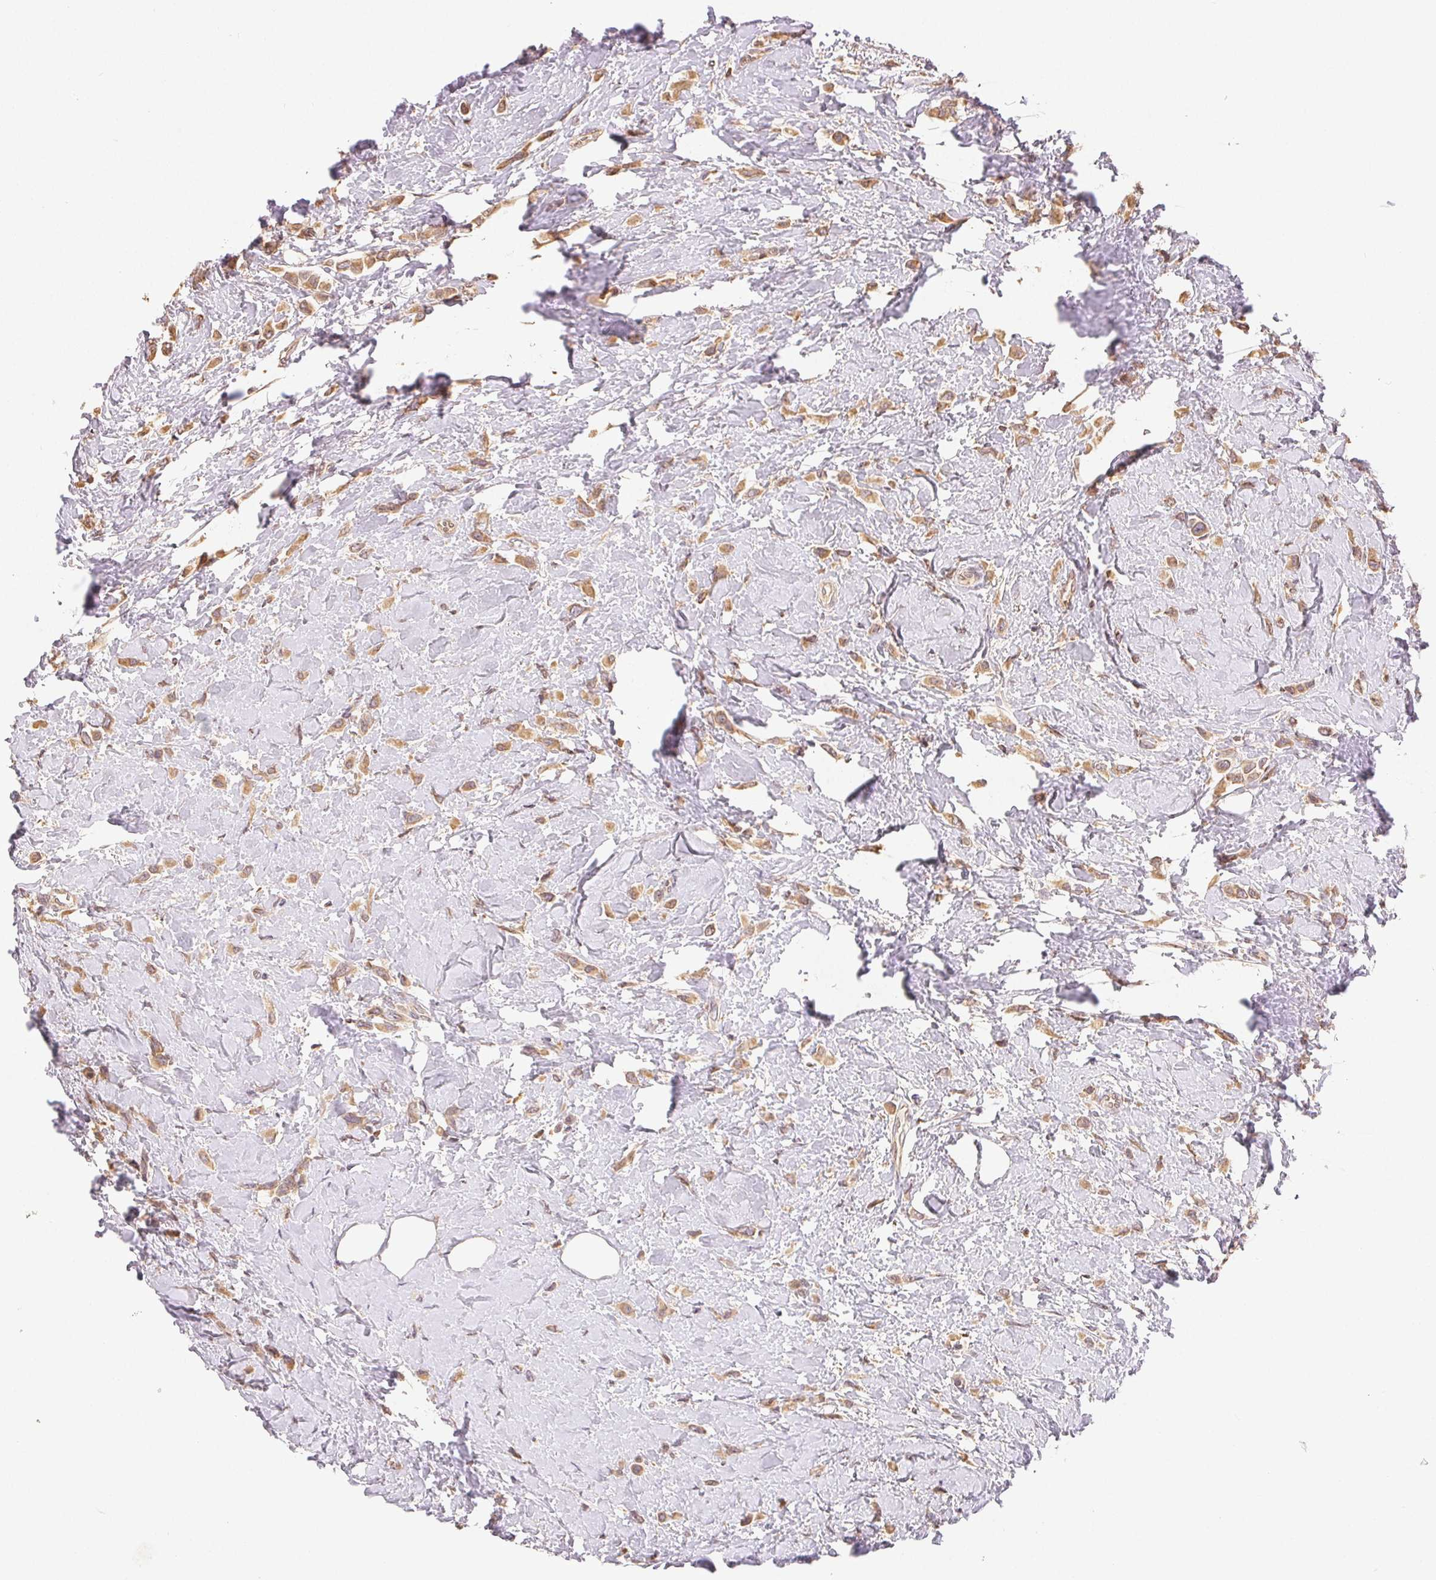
{"staining": {"intensity": "moderate", "quantity": ">75%", "location": "cytoplasmic/membranous"}, "tissue": "breast cancer", "cell_type": "Tumor cells", "image_type": "cancer", "snomed": [{"axis": "morphology", "description": "Lobular carcinoma"}, {"axis": "topography", "description": "Breast"}], "caption": "Brown immunohistochemical staining in human breast cancer reveals moderate cytoplasmic/membranous expression in about >75% of tumor cells.", "gene": "SEZ6L2", "patient": {"sex": "female", "age": 66}}